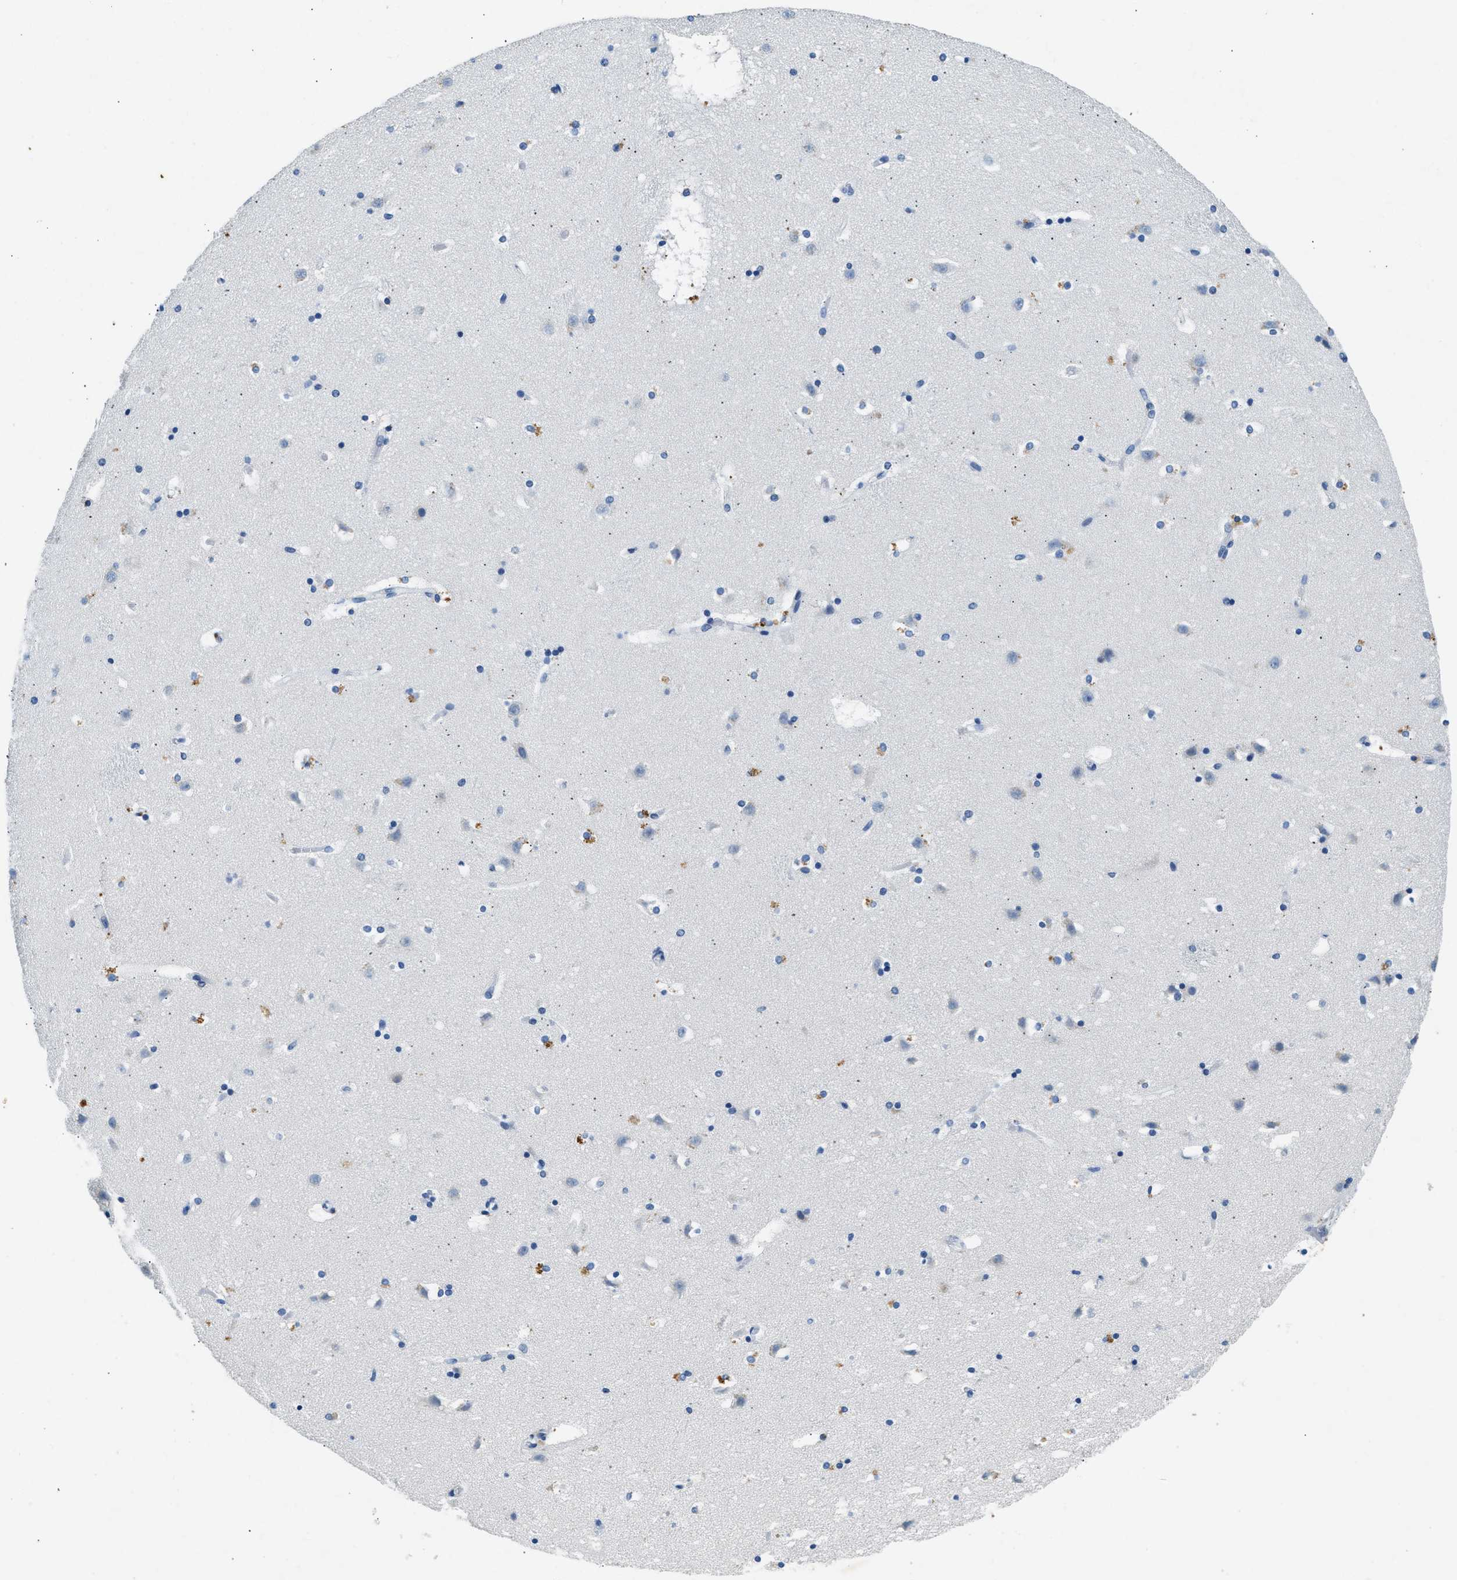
{"staining": {"intensity": "negative", "quantity": "none", "location": "none"}, "tissue": "caudate", "cell_type": "Glial cells", "image_type": "normal", "snomed": [{"axis": "morphology", "description": "Normal tissue, NOS"}, {"axis": "topography", "description": "Lateral ventricle wall"}], "caption": "High power microscopy photomicrograph of an immunohistochemistry image of unremarkable caudate, revealing no significant staining in glial cells.", "gene": "CFAP20", "patient": {"sex": "male", "age": 45}}